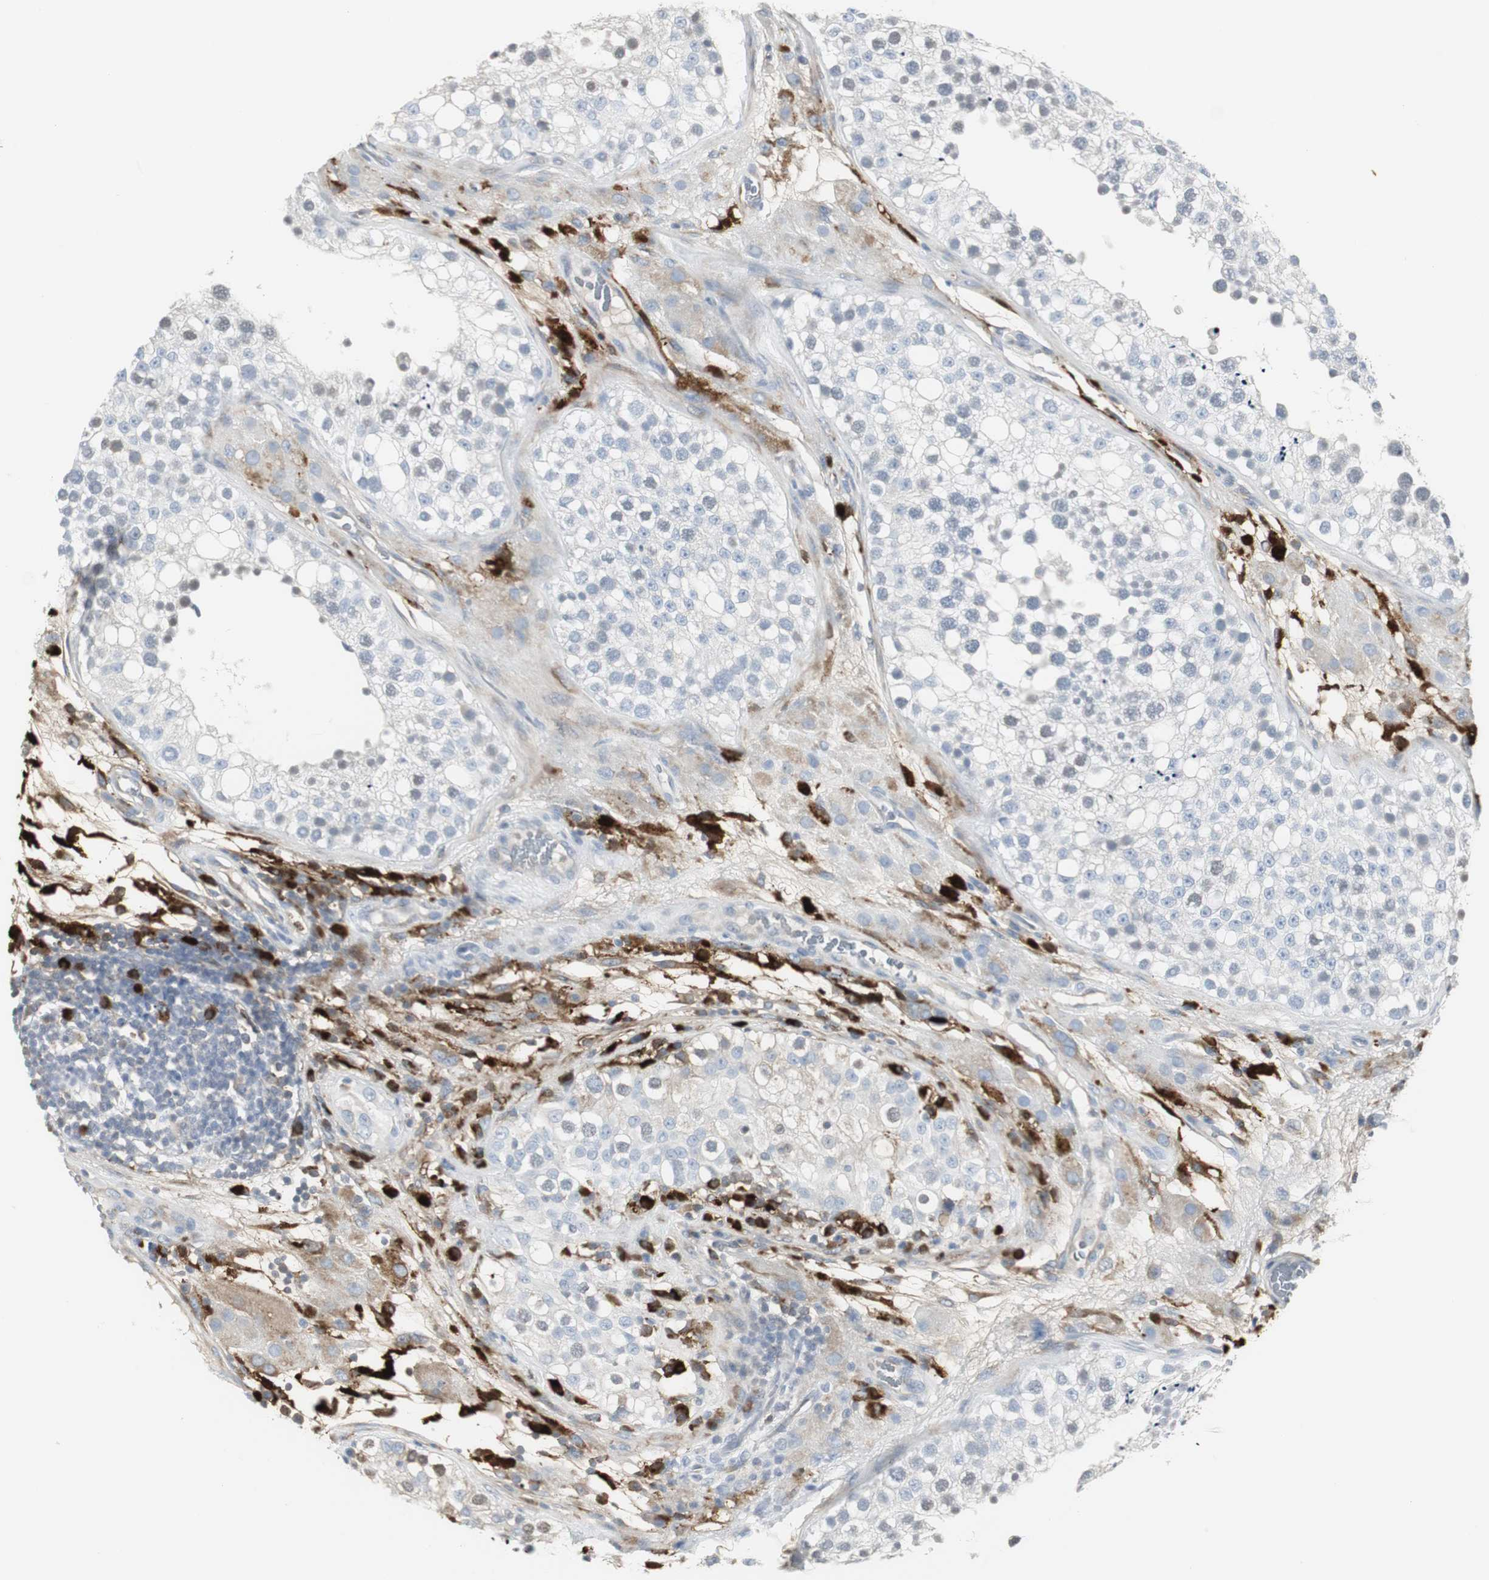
{"staining": {"intensity": "negative", "quantity": "none", "location": "none"}, "tissue": "testis", "cell_type": "Cells in seminiferous ducts", "image_type": "normal", "snomed": [{"axis": "morphology", "description": "Normal tissue, NOS"}, {"axis": "topography", "description": "Testis"}], "caption": "Cells in seminiferous ducts show no significant protein expression in normal testis. (DAB (3,3'-diaminobenzidine) immunohistochemistry (IHC), high magnification).", "gene": "PI15", "patient": {"sex": "male", "age": 26}}